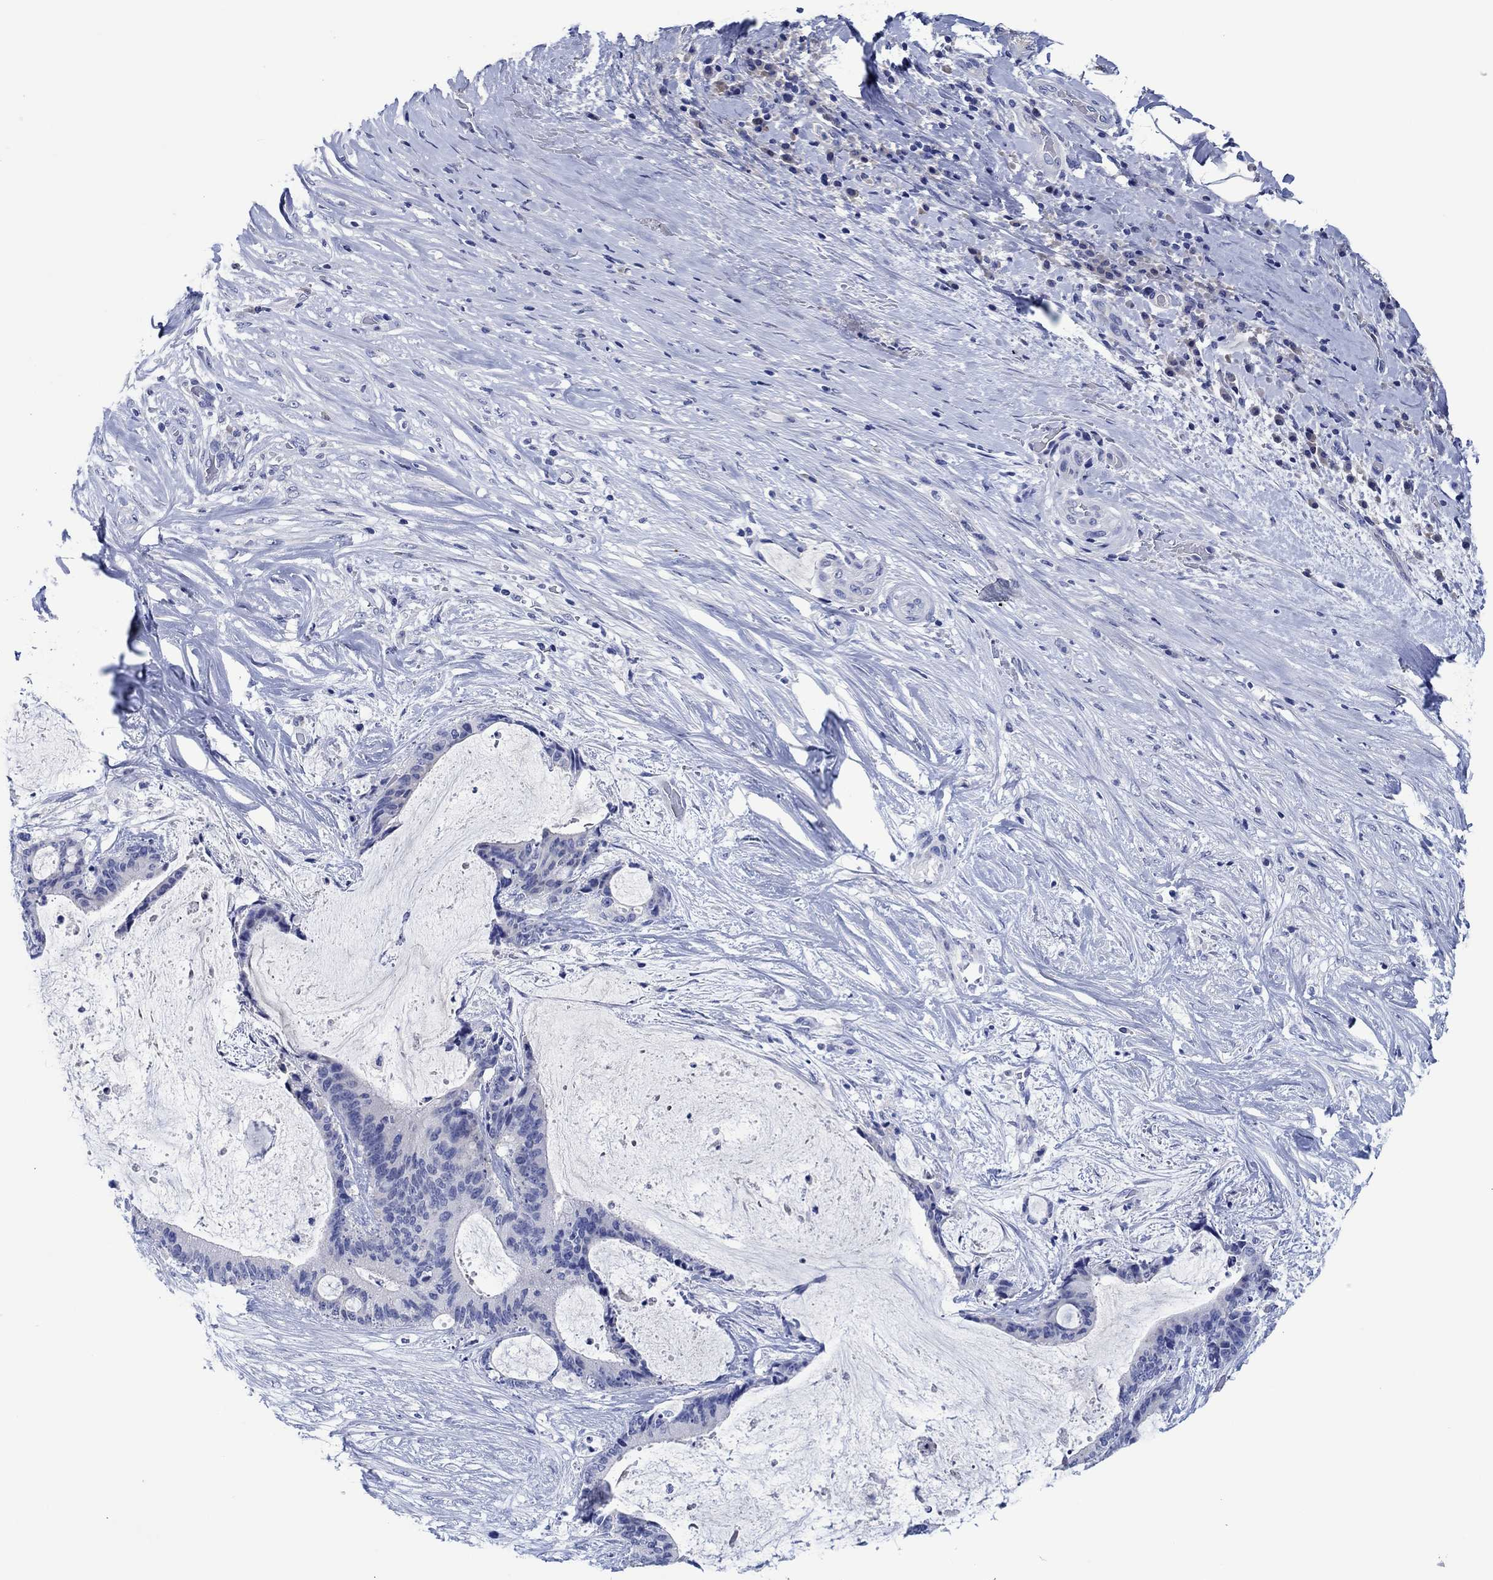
{"staining": {"intensity": "negative", "quantity": "none", "location": "none"}, "tissue": "liver cancer", "cell_type": "Tumor cells", "image_type": "cancer", "snomed": [{"axis": "morphology", "description": "Cholangiocarcinoma"}, {"axis": "topography", "description": "Liver"}], "caption": "Tumor cells are negative for brown protein staining in liver cancer.", "gene": "CPNE6", "patient": {"sex": "female", "age": 73}}